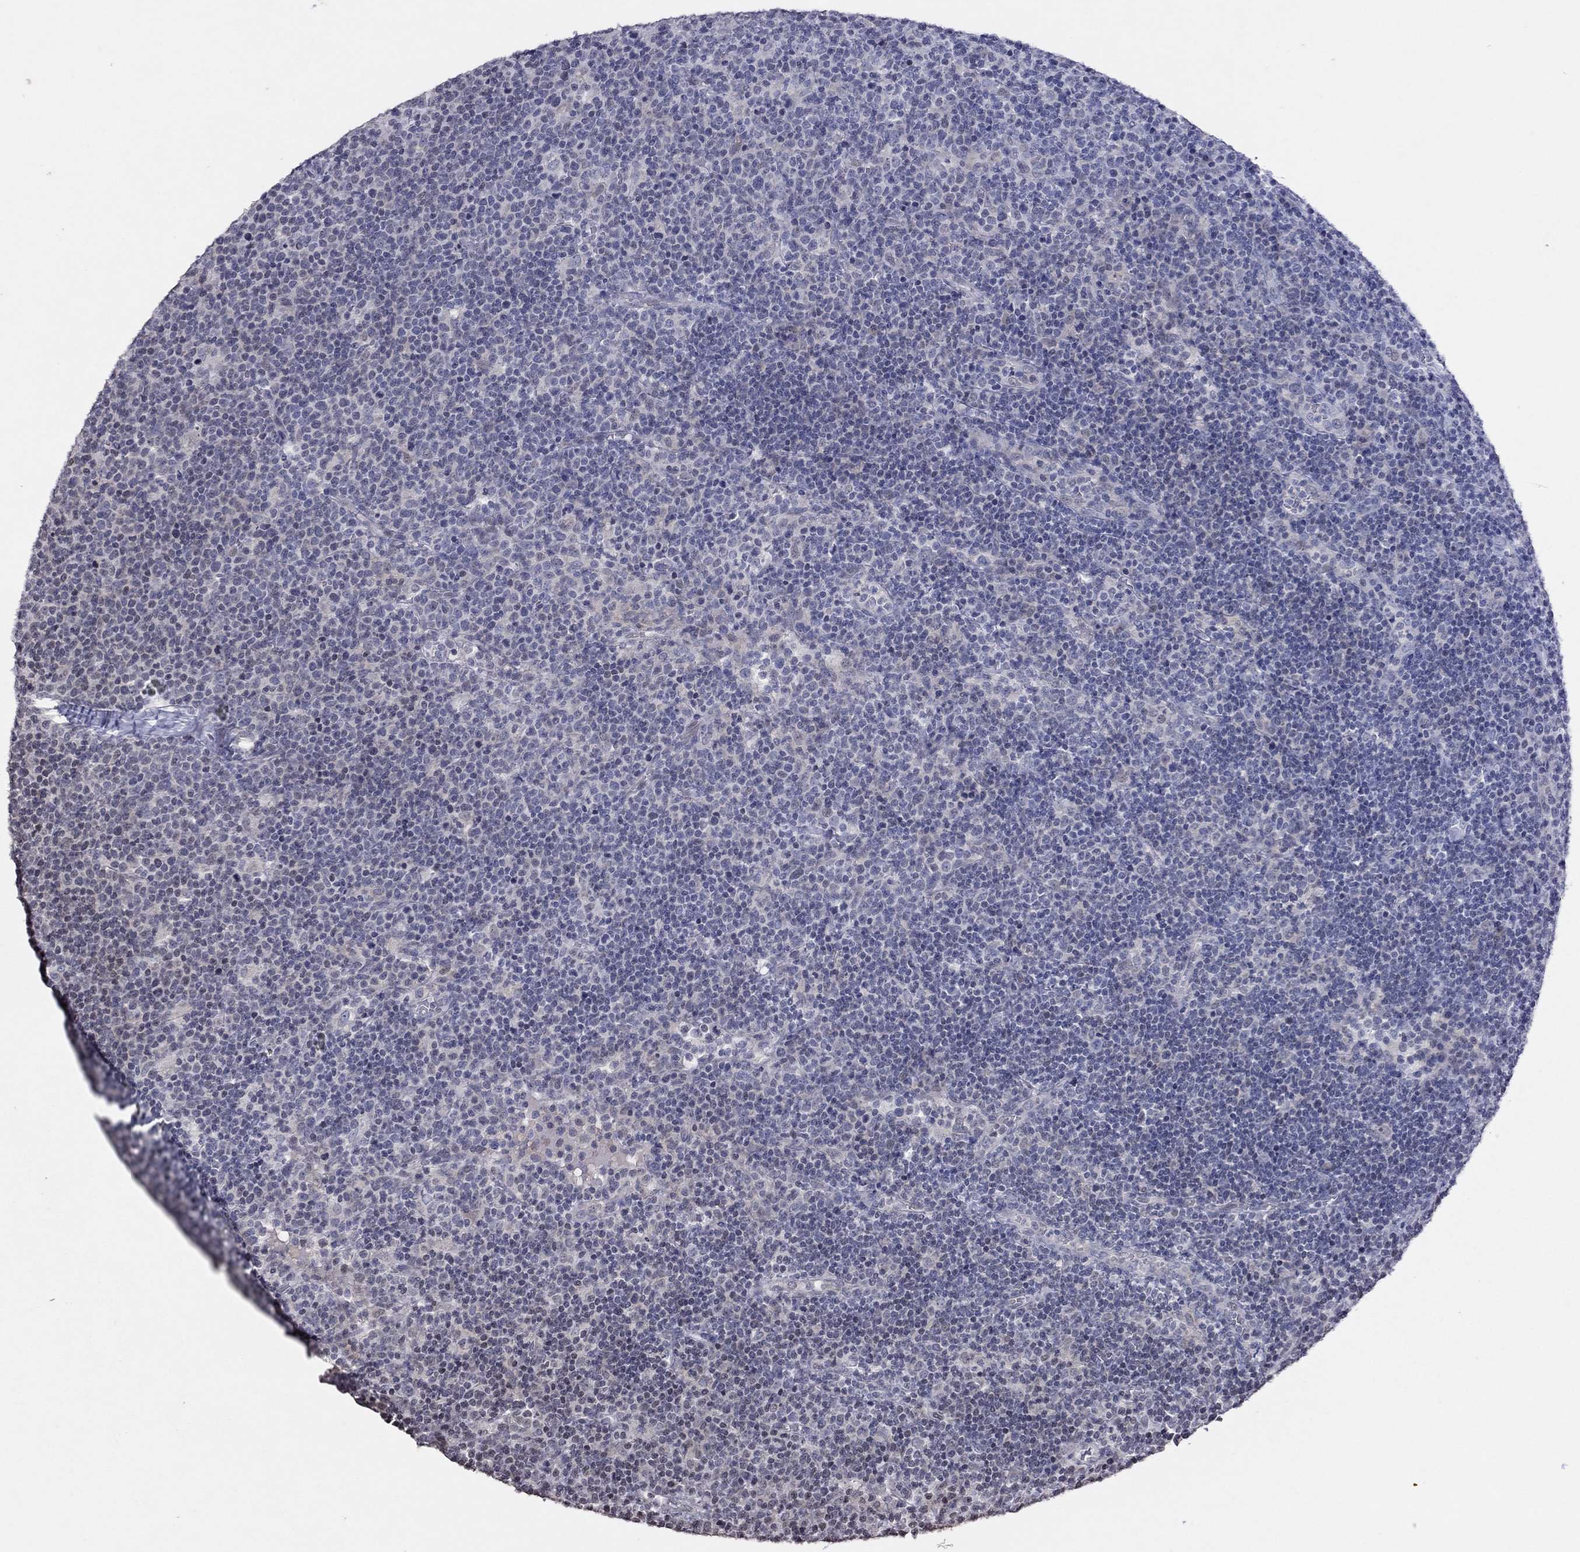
{"staining": {"intensity": "negative", "quantity": "none", "location": "none"}, "tissue": "lymphoma", "cell_type": "Tumor cells", "image_type": "cancer", "snomed": [{"axis": "morphology", "description": "Malignant lymphoma, non-Hodgkin's type, High grade"}, {"axis": "topography", "description": "Lymph node"}], "caption": "Immunohistochemistry (IHC) histopathology image of human lymphoma stained for a protein (brown), which shows no expression in tumor cells.", "gene": "TSHB", "patient": {"sex": "male", "age": 61}}